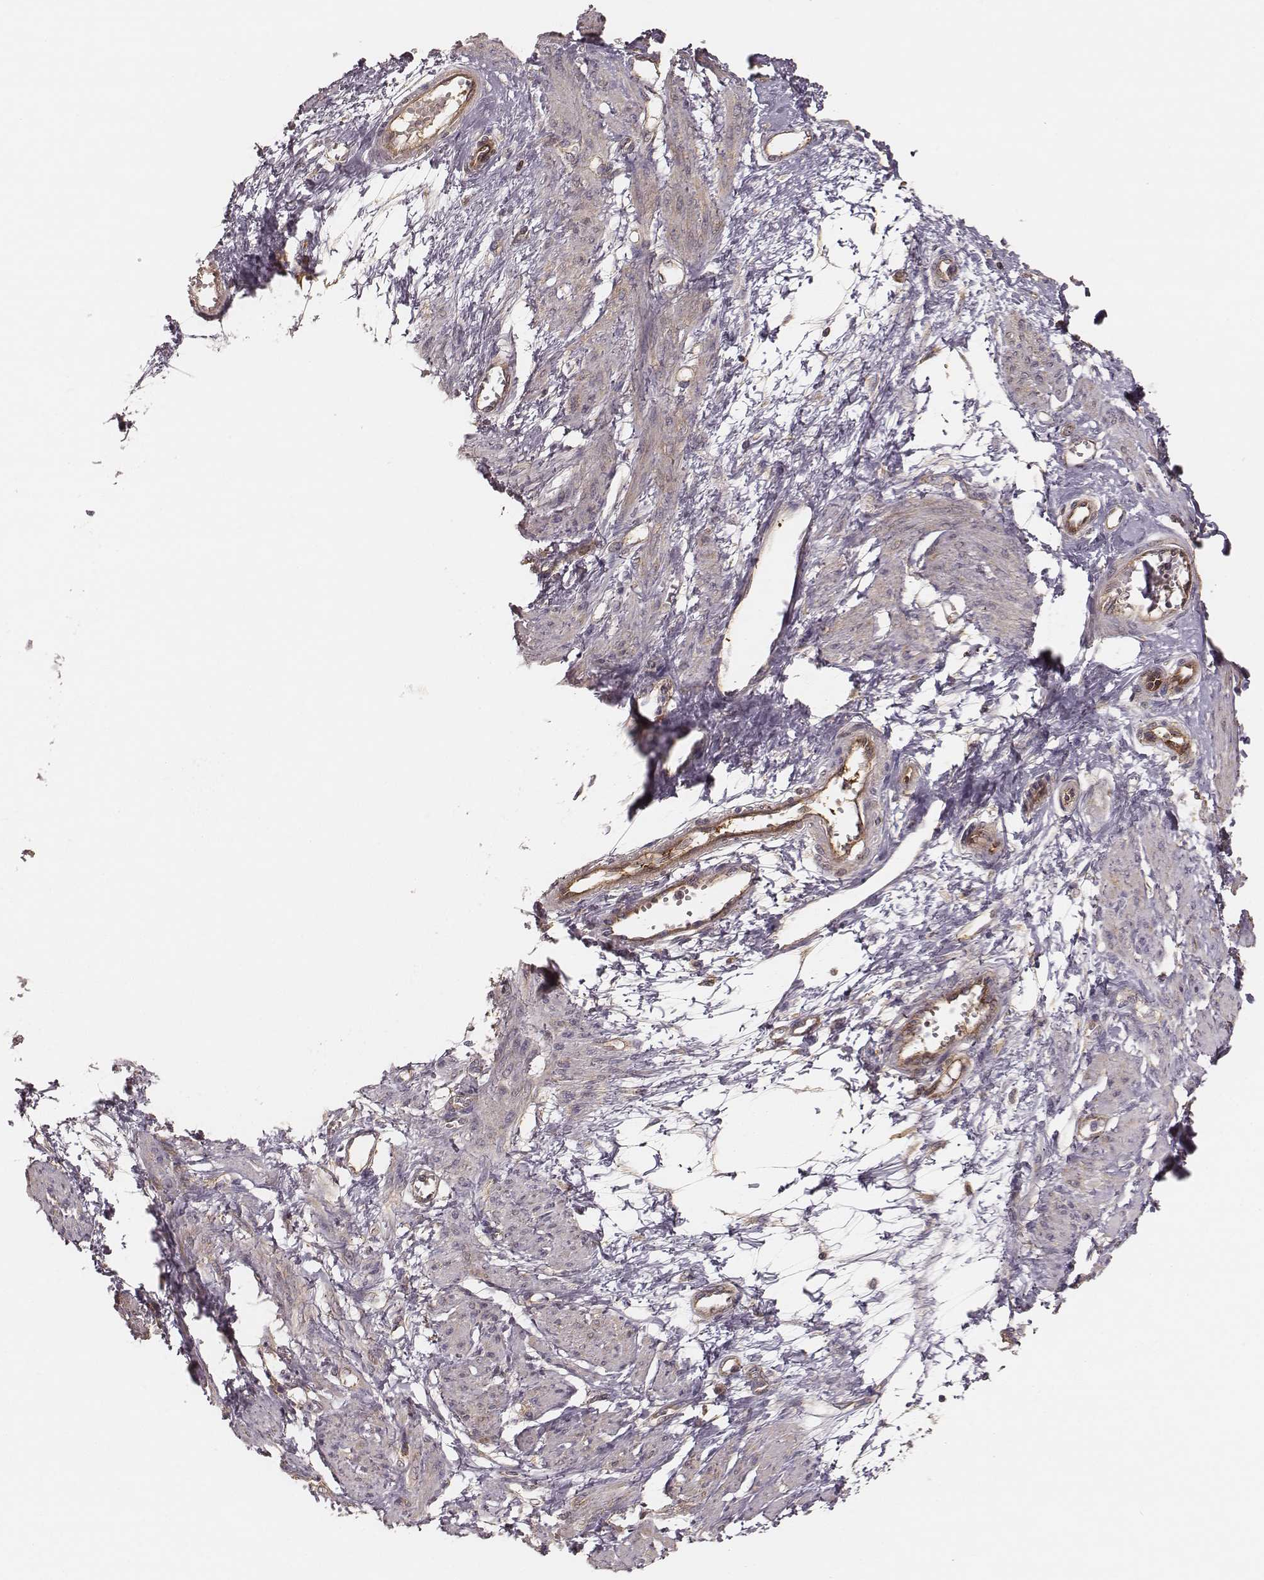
{"staining": {"intensity": "negative", "quantity": "none", "location": "none"}, "tissue": "smooth muscle", "cell_type": "Smooth muscle cells", "image_type": "normal", "snomed": [{"axis": "morphology", "description": "Normal tissue, NOS"}, {"axis": "topography", "description": "Smooth muscle"}, {"axis": "topography", "description": "Uterus"}], "caption": "Immunohistochemistry (IHC) image of unremarkable smooth muscle: human smooth muscle stained with DAB (3,3'-diaminobenzidine) shows no significant protein positivity in smooth muscle cells. (DAB immunohistochemistry, high magnification).", "gene": "CARS1", "patient": {"sex": "female", "age": 39}}